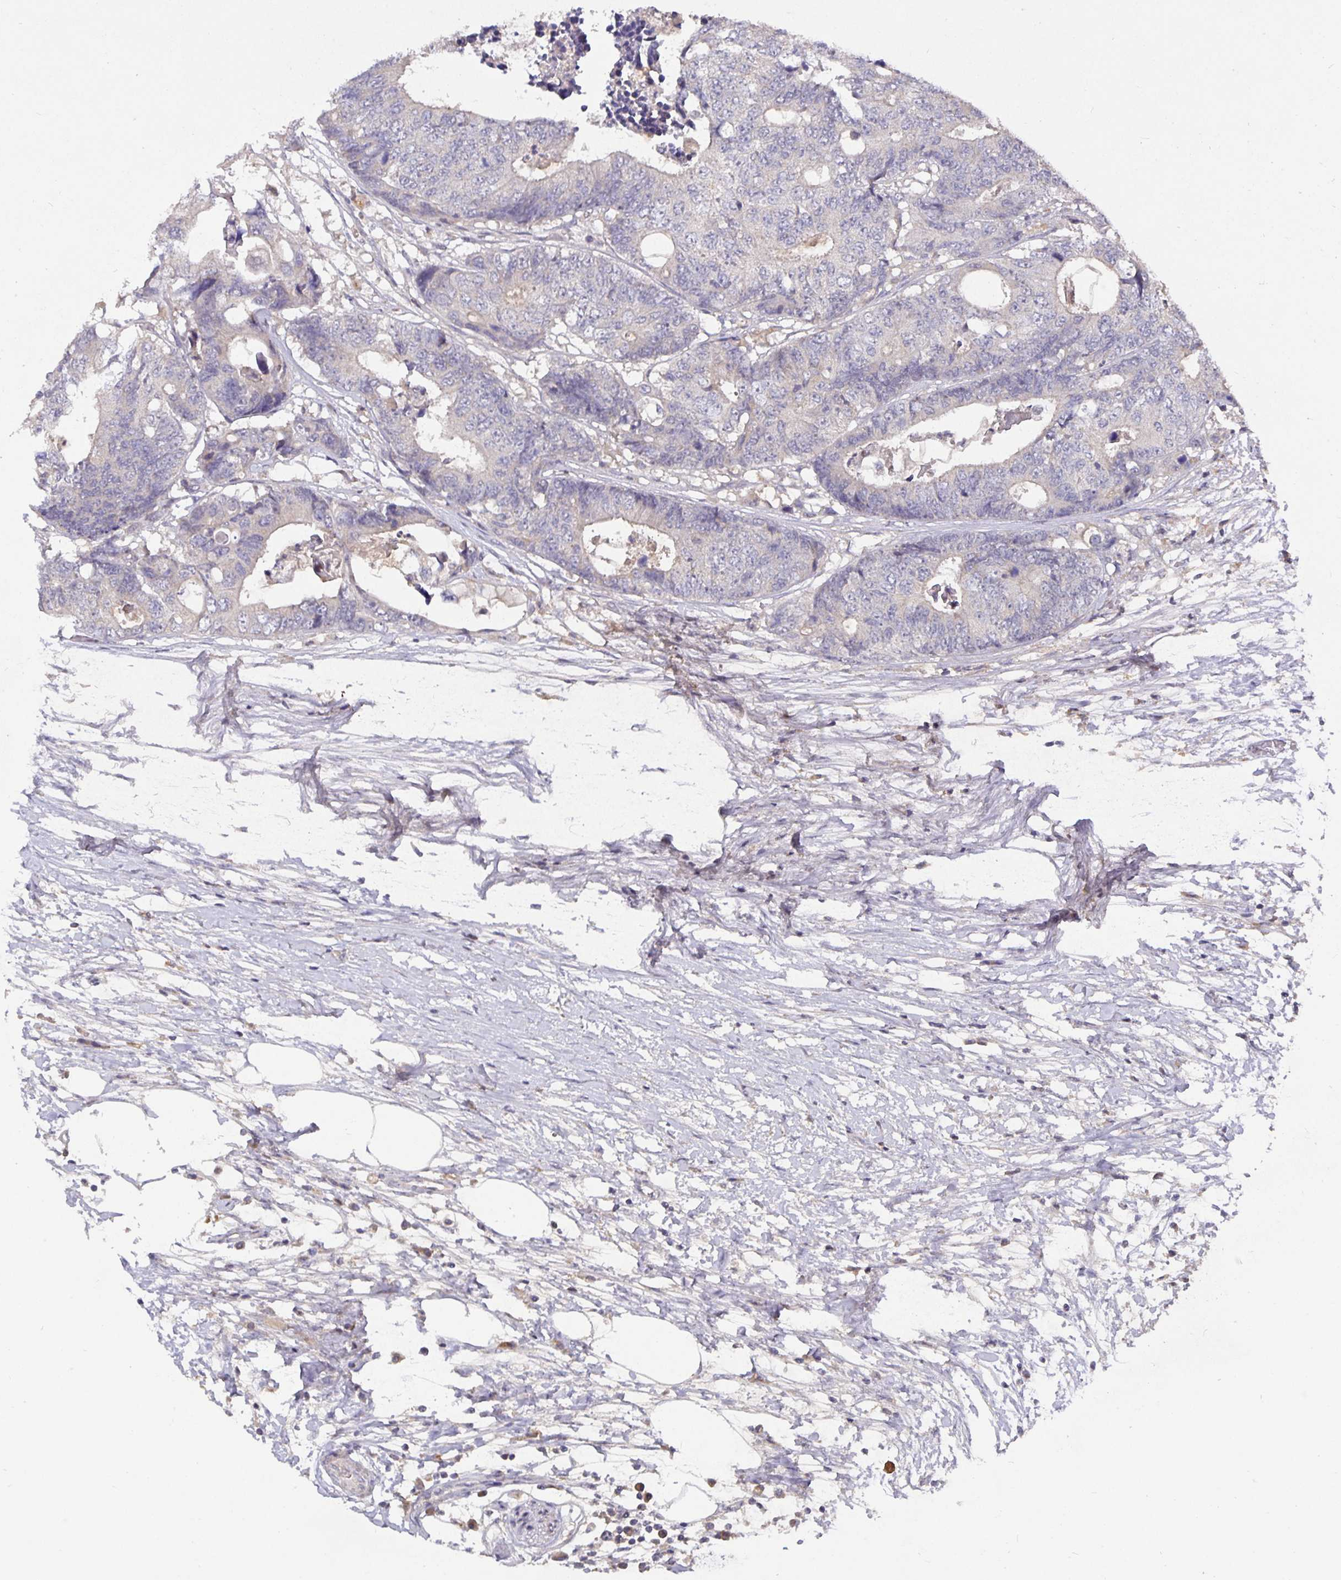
{"staining": {"intensity": "negative", "quantity": "none", "location": "none"}, "tissue": "colorectal cancer", "cell_type": "Tumor cells", "image_type": "cancer", "snomed": [{"axis": "morphology", "description": "Adenocarcinoma, NOS"}, {"axis": "topography", "description": "Colon"}], "caption": "This is an immunohistochemistry histopathology image of human colorectal cancer (adenocarcinoma). There is no expression in tumor cells.", "gene": "HEPN1", "patient": {"sex": "female", "age": 48}}